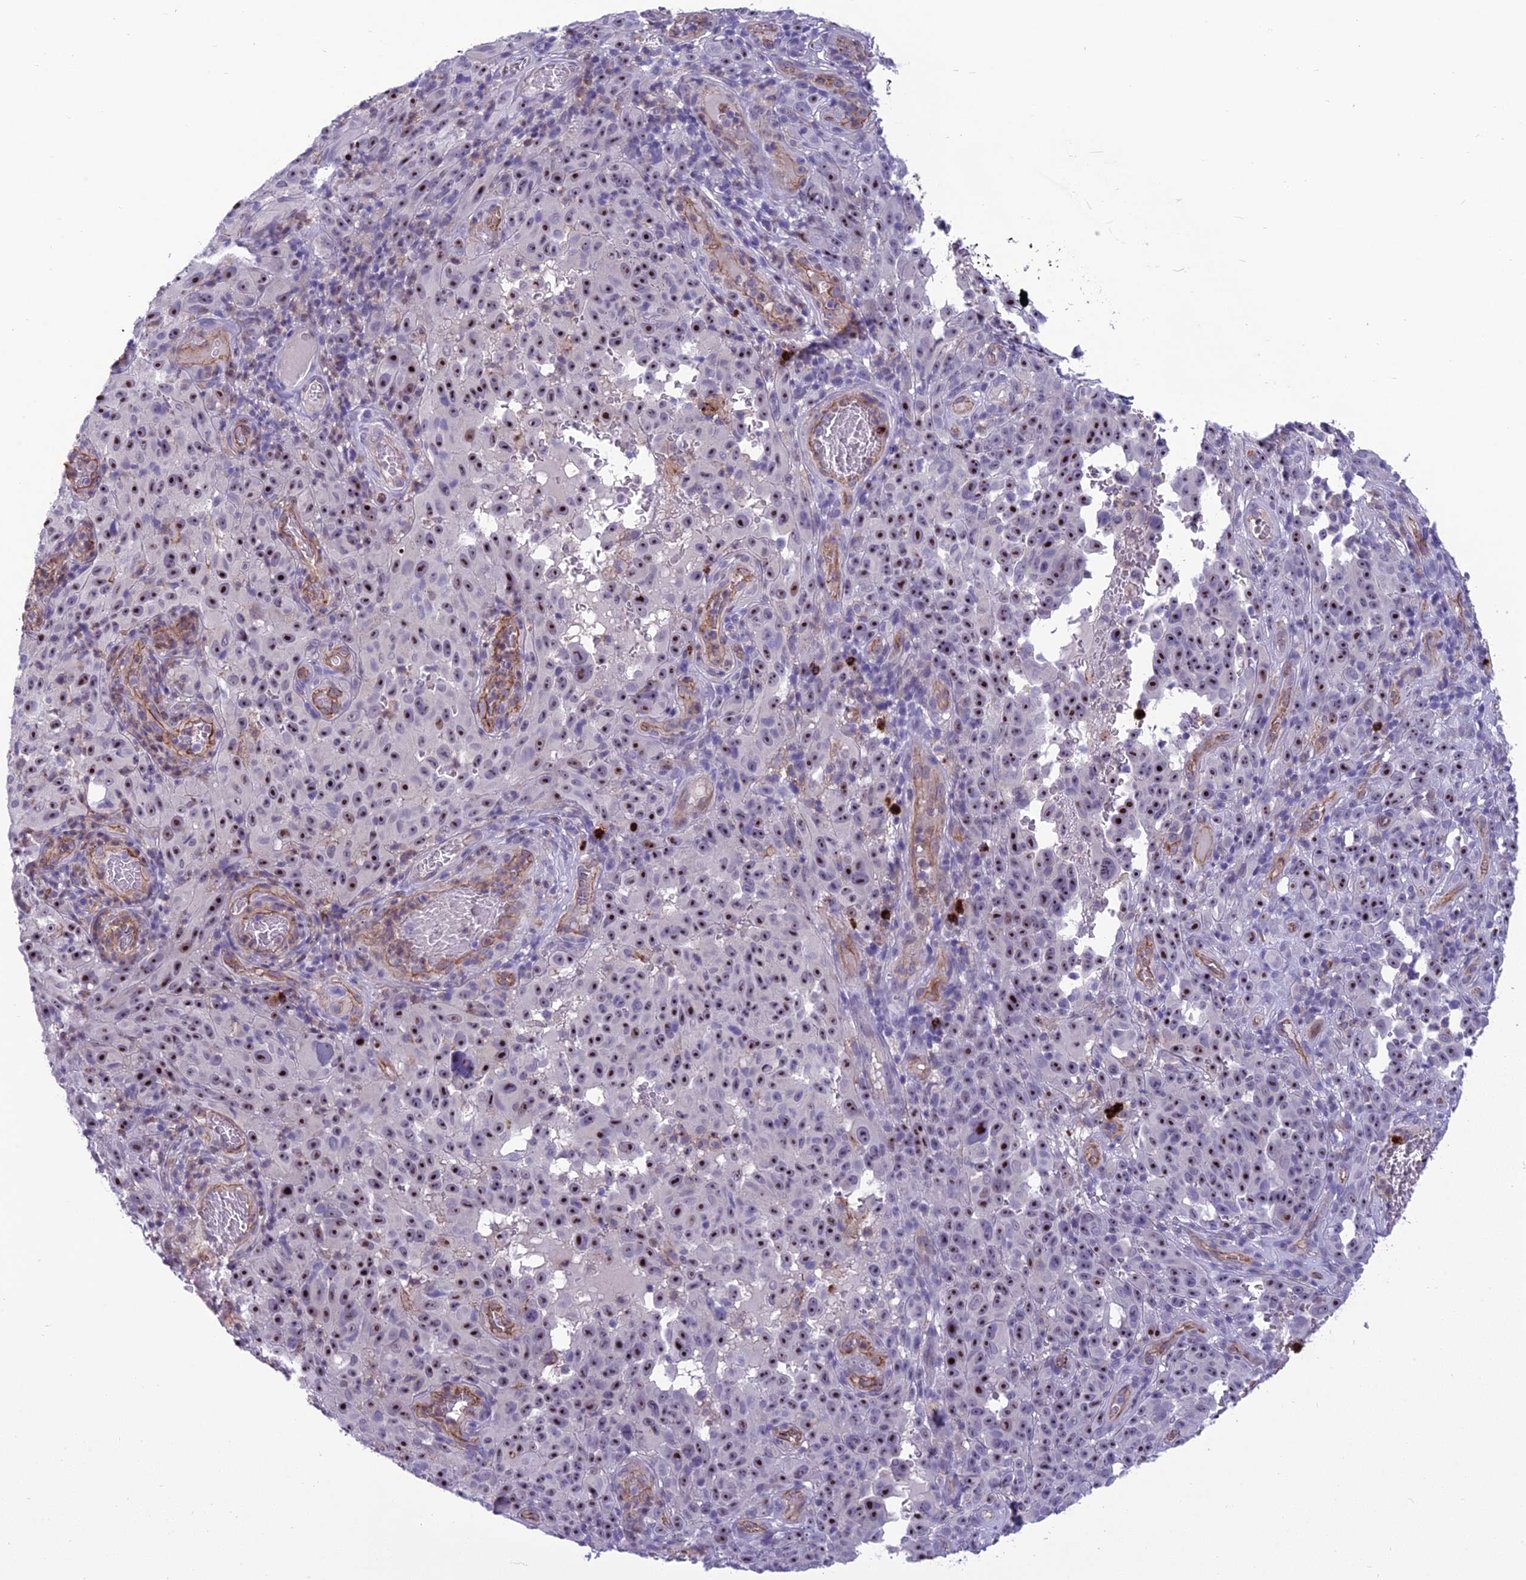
{"staining": {"intensity": "moderate", "quantity": ">75%", "location": "nuclear"}, "tissue": "melanoma", "cell_type": "Tumor cells", "image_type": "cancer", "snomed": [{"axis": "morphology", "description": "Malignant melanoma, NOS"}, {"axis": "topography", "description": "Skin"}], "caption": "The photomicrograph exhibits immunohistochemical staining of melanoma. There is moderate nuclear expression is seen in approximately >75% of tumor cells.", "gene": "BBS7", "patient": {"sex": "female", "age": 82}}